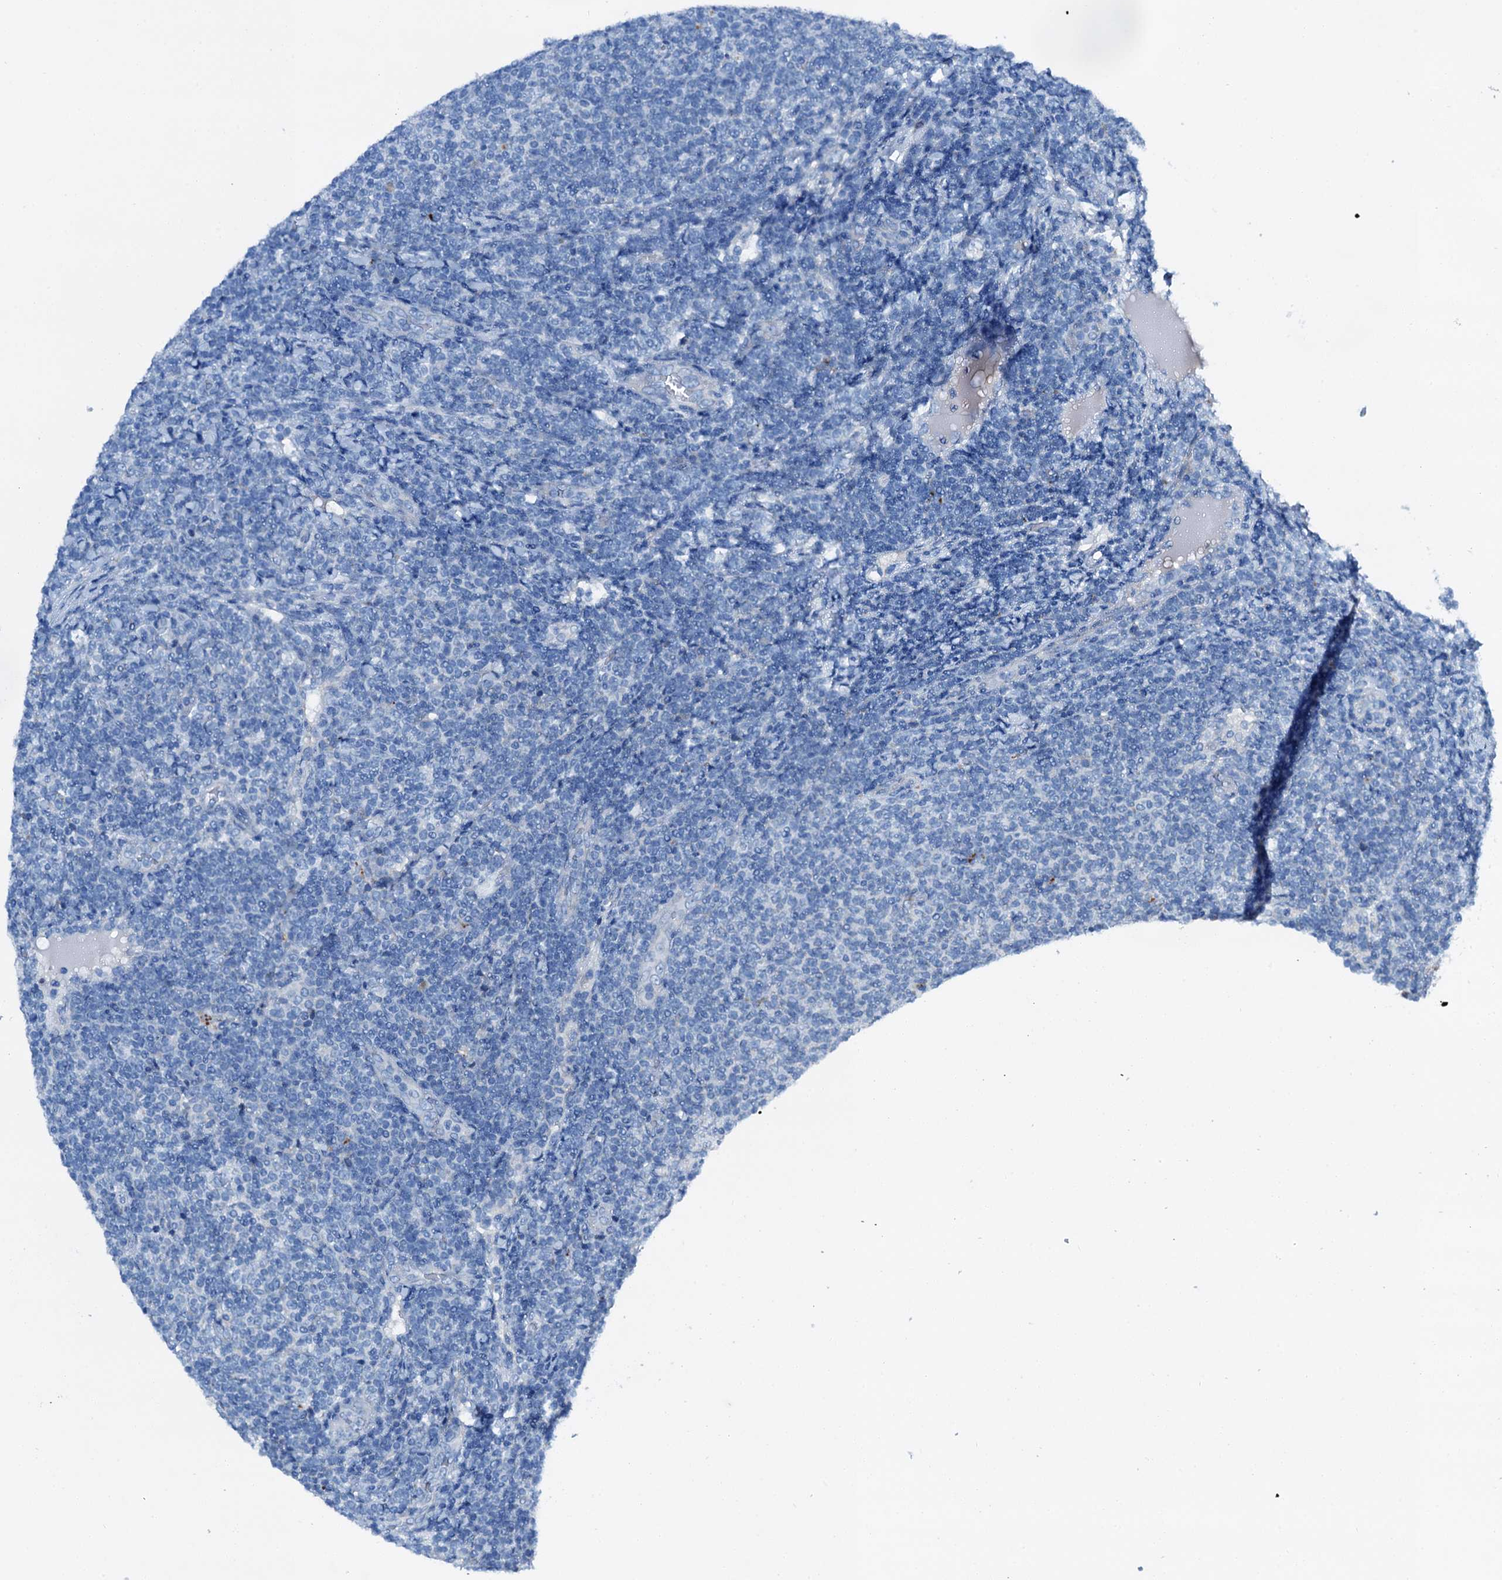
{"staining": {"intensity": "negative", "quantity": "none", "location": "none"}, "tissue": "lymphoma", "cell_type": "Tumor cells", "image_type": "cancer", "snomed": [{"axis": "morphology", "description": "Malignant lymphoma, non-Hodgkin's type, Low grade"}, {"axis": "topography", "description": "Lymph node"}], "caption": "There is no significant staining in tumor cells of malignant lymphoma, non-Hodgkin's type (low-grade).", "gene": "C1QTNF4", "patient": {"sex": "male", "age": 66}}